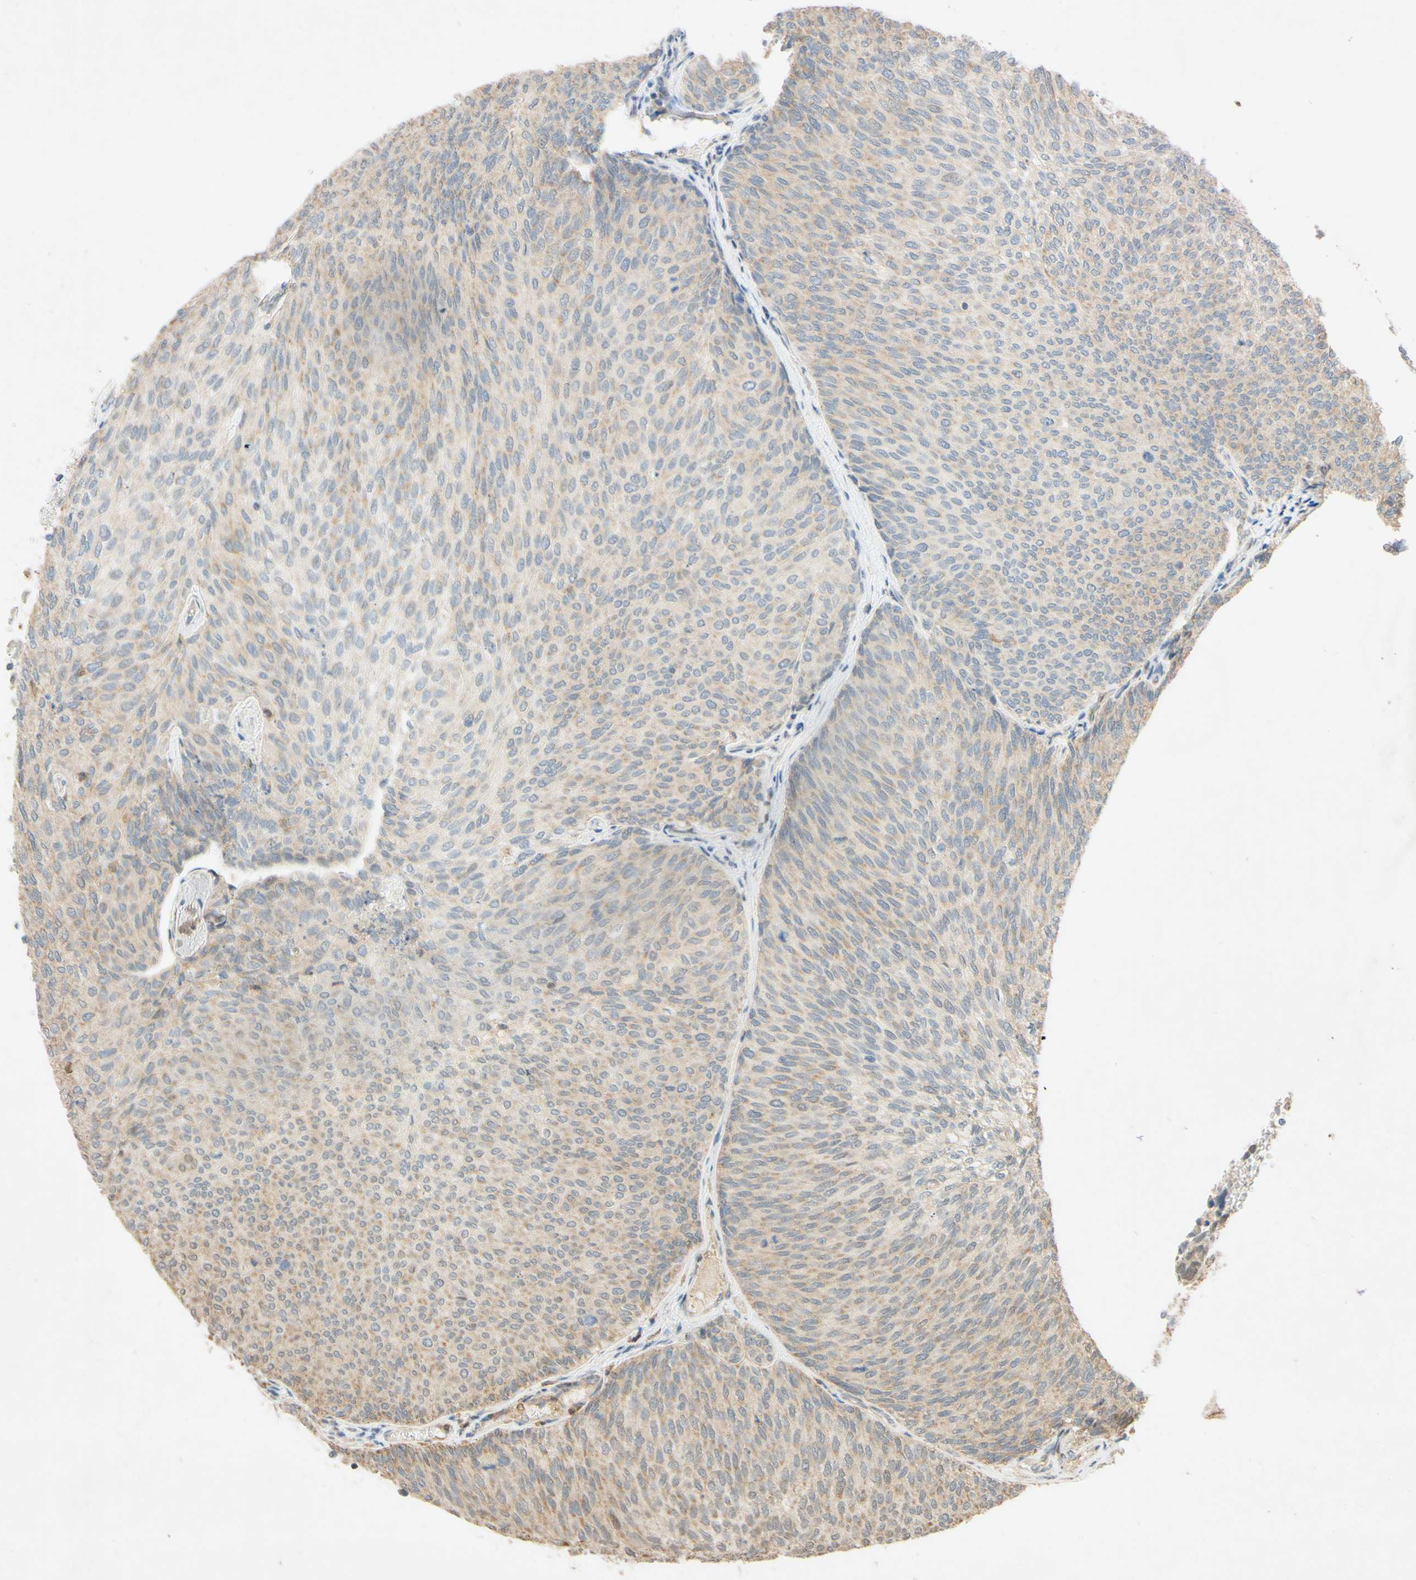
{"staining": {"intensity": "weak", "quantity": ">75%", "location": "cytoplasmic/membranous"}, "tissue": "urothelial cancer", "cell_type": "Tumor cells", "image_type": "cancer", "snomed": [{"axis": "morphology", "description": "Urothelial carcinoma, Low grade"}, {"axis": "topography", "description": "Urinary bladder"}], "caption": "Immunohistochemistry (IHC) of human urothelial cancer displays low levels of weak cytoplasmic/membranous positivity in about >75% of tumor cells.", "gene": "GATA1", "patient": {"sex": "female", "age": 79}}